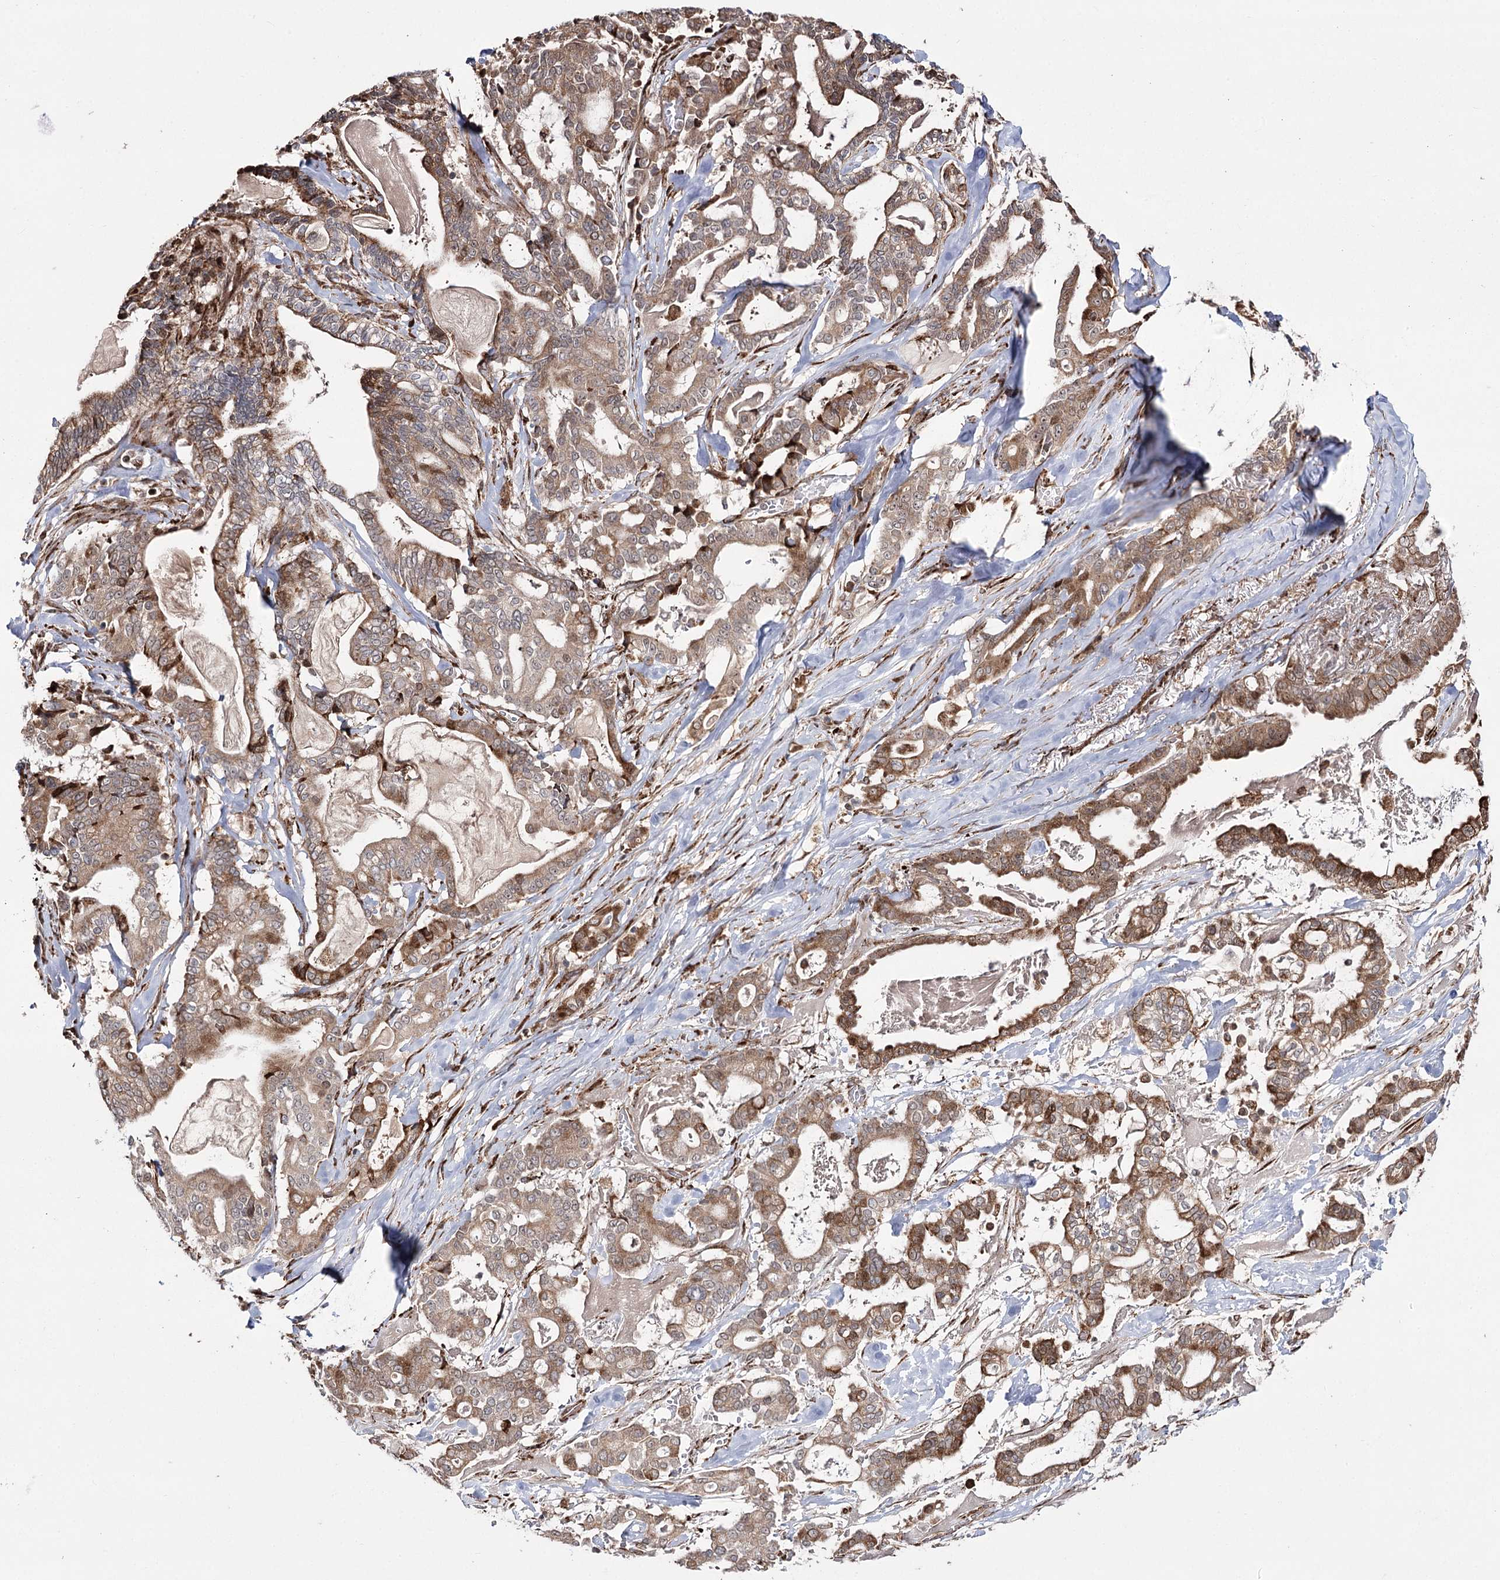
{"staining": {"intensity": "moderate", "quantity": ">75%", "location": "cytoplasmic/membranous"}, "tissue": "pancreatic cancer", "cell_type": "Tumor cells", "image_type": "cancer", "snomed": [{"axis": "morphology", "description": "Adenocarcinoma, NOS"}, {"axis": "topography", "description": "Pancreas"}], "caption": "This histopathology image displays IHC staining of pancreatic cancer, with medium moderate cytoplasmic/membranous positivity in approximately >75% of tumor cells.", "gene": "FANCL", "patient": {"sex": "male", "age": 63}}